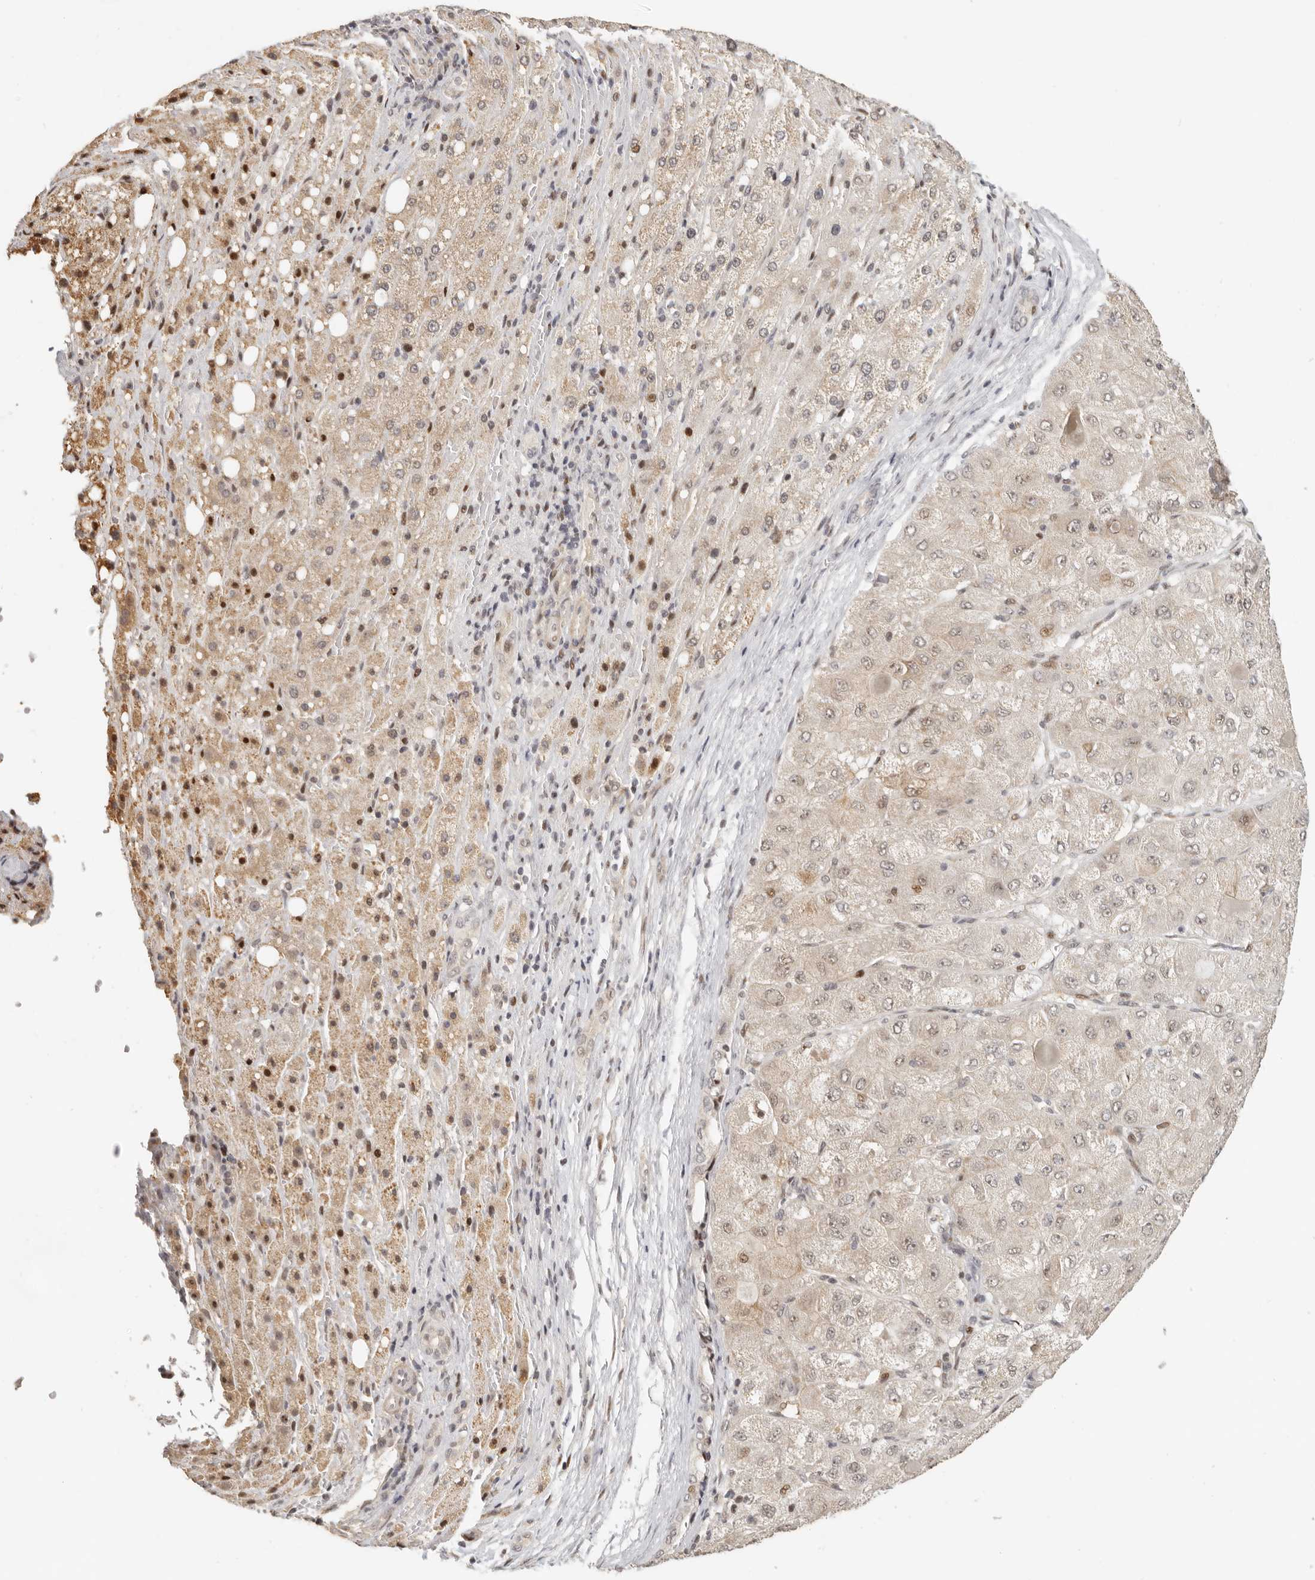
{"staining": {"intensity": "weak", "quantity": ">75%", "location": "nuclear"}, "tissue": "liver cancer", "cell_type": "Tumor cells", "image_type": "cancer", "snomed": [{"axis": "morphology", "description": "Carcinoma, Hepatocellular, NOS"}, {"axis": "topography", "description": "Liver"}], "caption": "Immunohistochemical staining of hepatocellular carcinoma (liver) exhibits low levels of weak nuclear positivity in about >75% of tumor cells.", "gene": "GPBP1L1", "patient": {"sex": "male", "age": 80}}